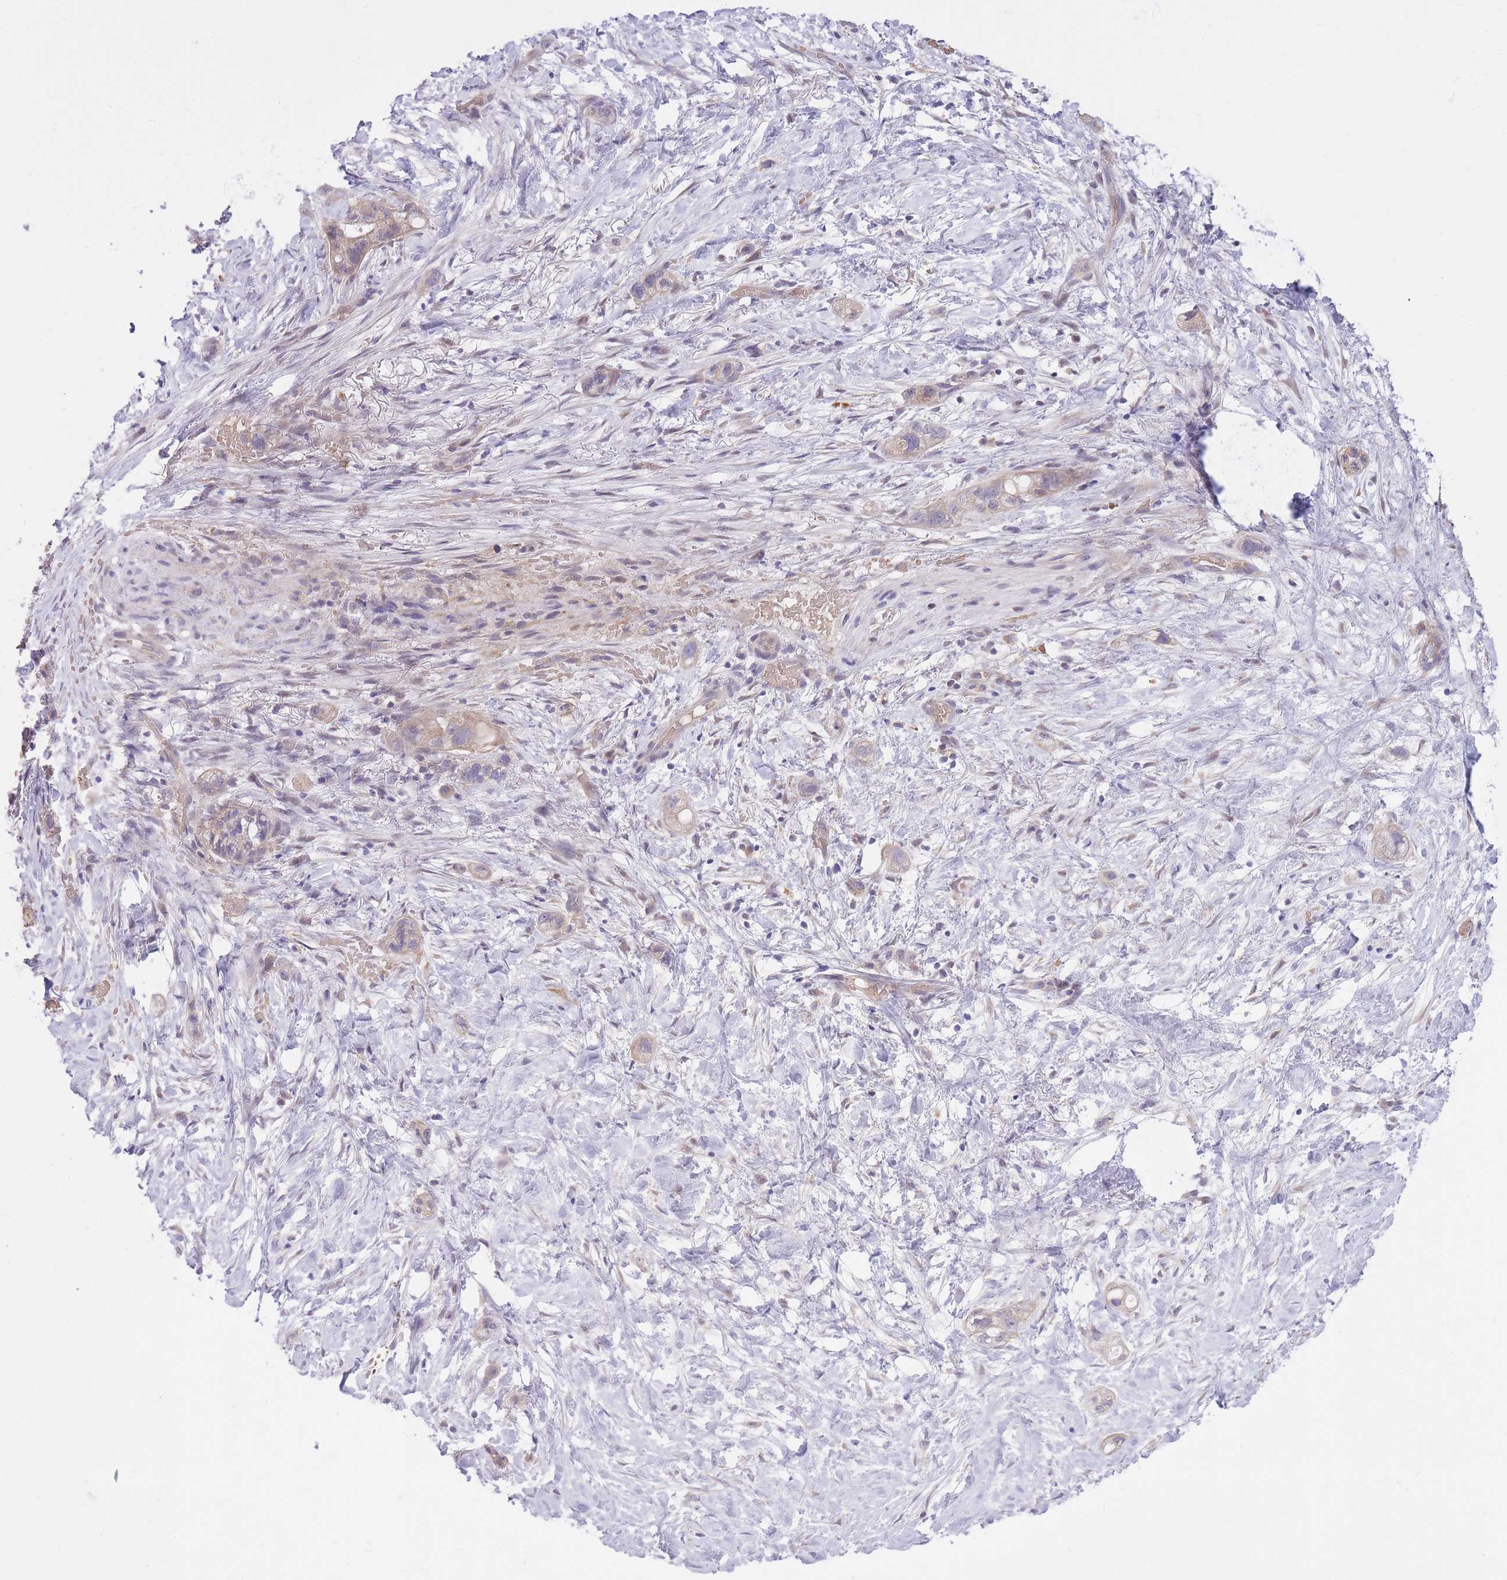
{"staining": {"intensity": "weak", "quantity": "25%-75%", "location": "cytoplasmic/membranous"}, "tissue": "stomach cancer", "cell_type": "Tumor cells", "image_type": "cancer", "snomed": [{"axis": "morphology", "description": "Adenocarcinoma, NOS"}, {"axis": "topography", "description": "Stomach"}, {"axis": "topography", "description": "Stomach, lower"}], "caption": "Human stomach cancer stained with a brown dye shows weak cytoplasmic/membranous positive expression in about 25%-75% of tumor cells.", "gene": "POLR3F", "patient": {"sex": "female", "age": 48}}